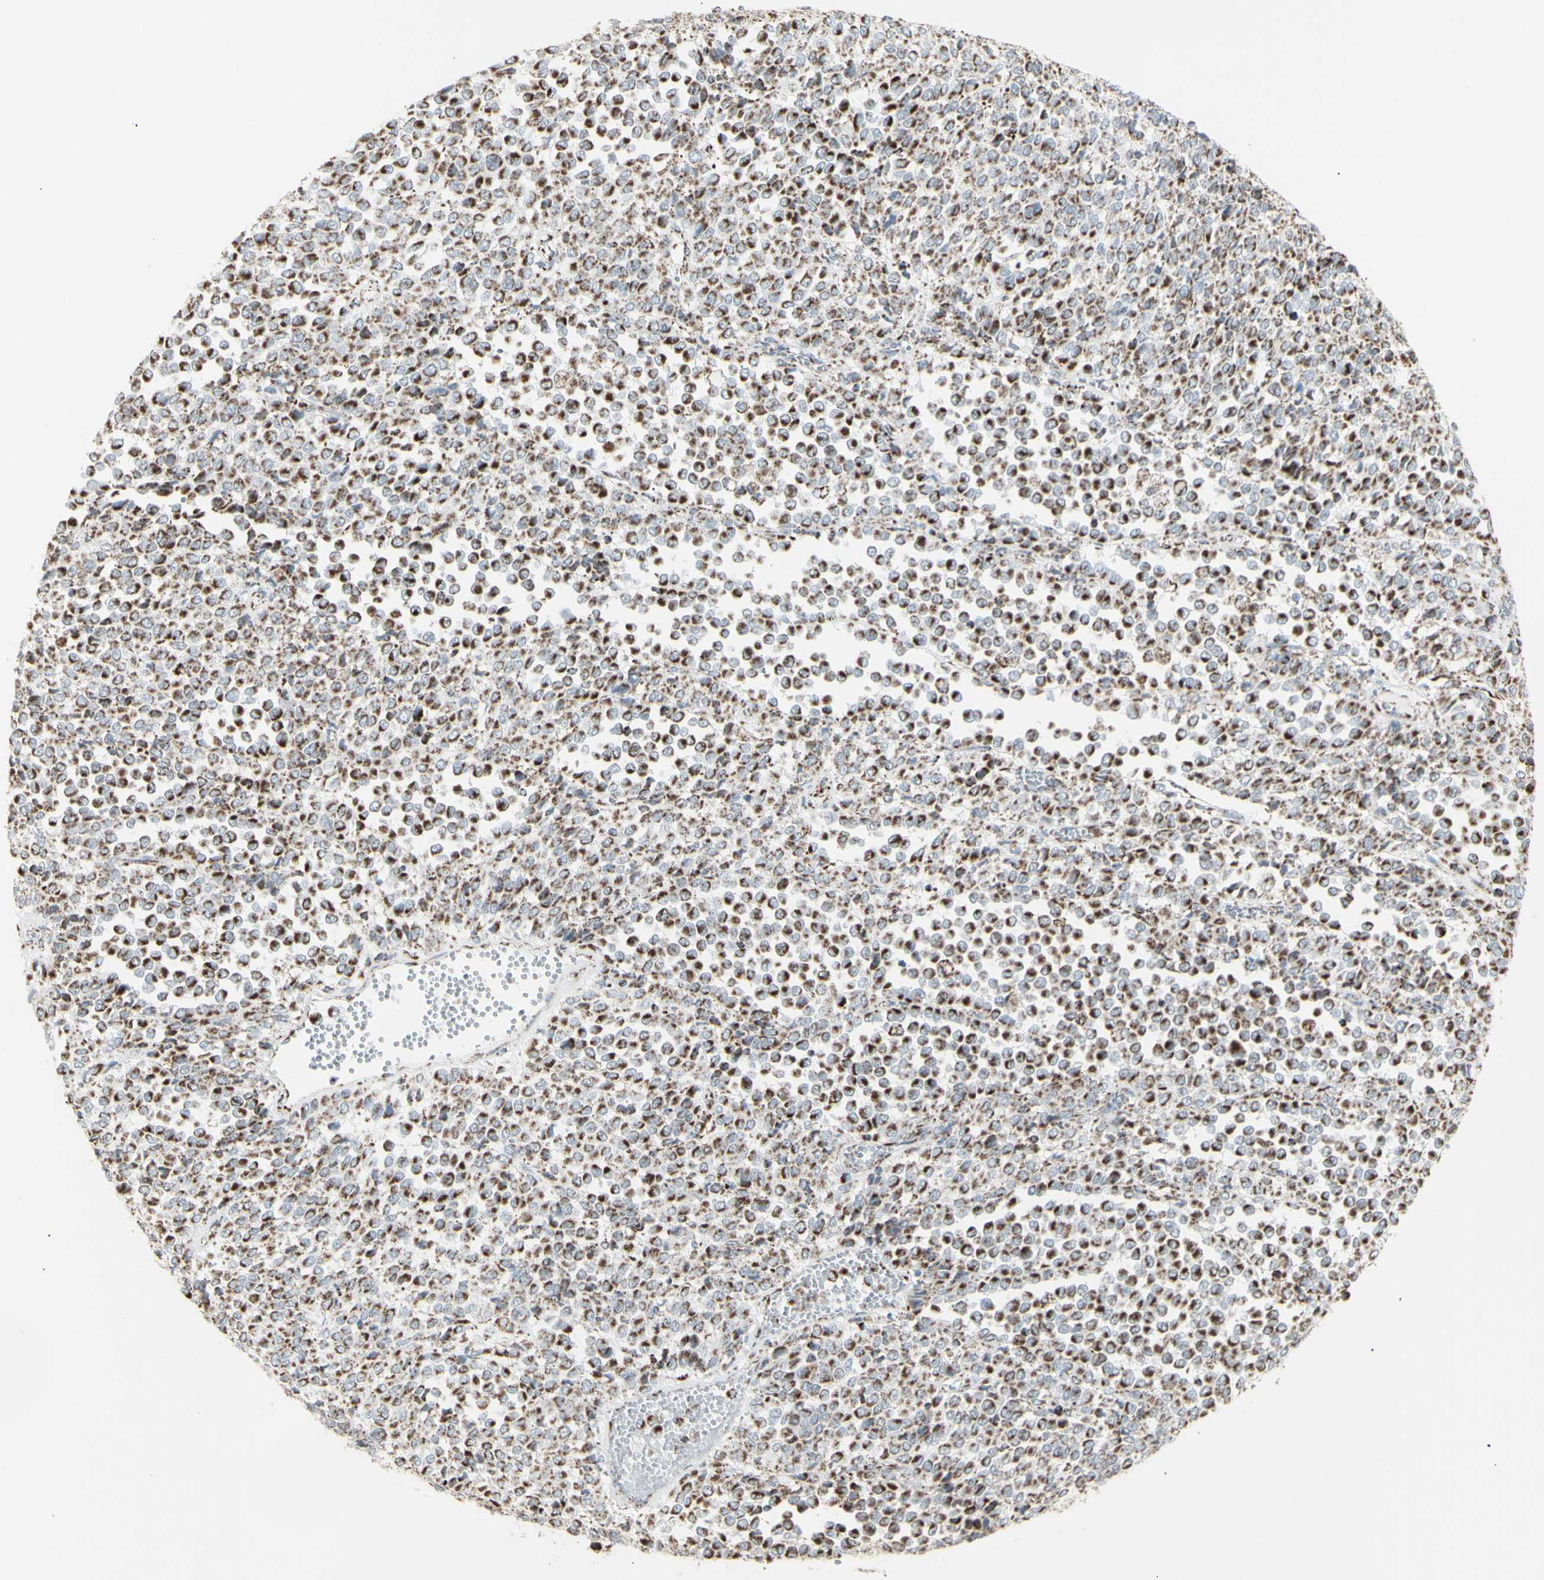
{"staining": {"intensity": "strong", "quantity": ">75%", "location": "cytoplasmic/membranous"}, "tissue": "melanoma", "cell_type": "Tumor cells", "image_type": "cancer", "snomed": [{"axis": "morphology", "description": "Malignant melanoma, Metastatic site"}, {"axis": "topography", "description": "Pancreas"}], "caption": "A high-resolution image shows IHC staining of melanoma, which displays strong cytoplasmic/membranous expression in approximately >75% of tumor cells. (IHC, brightfield microscopy, high magnification).", "gene": "PLGRKT", "patient": {"sex": "female", "age": 30}}